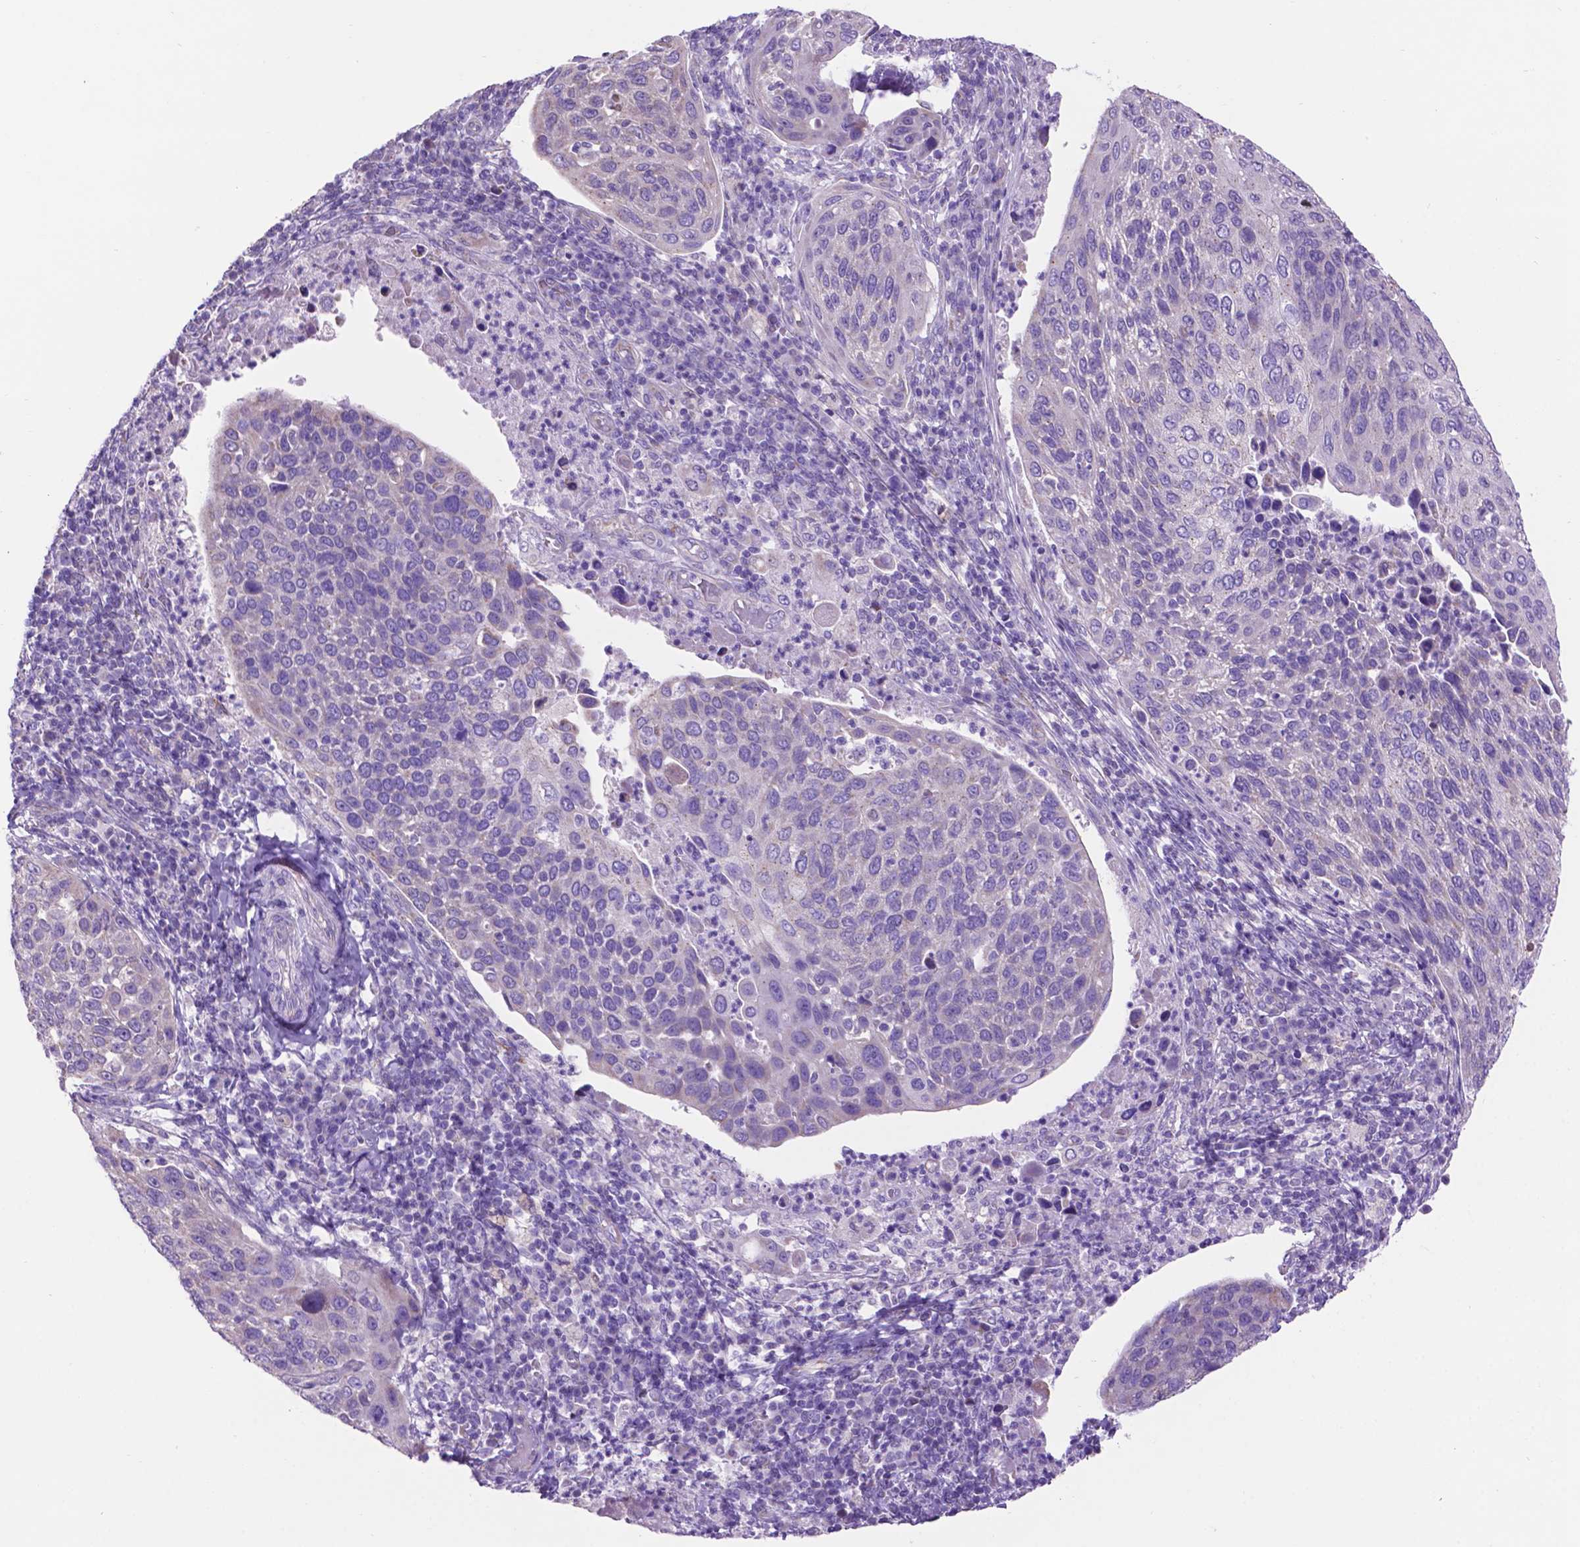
{"staining": {"intensity": "negative", "quantity": "none", "location": "none"}, "tissue": "cervical cancer", "cell_type": "Tumor cells", "image_type": "cancer", "snomed": [{"axis": "morphology", "description": "Squamous cell carcinoma, NOS"}, {"axis": "topography", "description": "Cervix"}], "caption": "Tumor cells are negative for brown protein staining in cervical squamous cell carcinoma. The staining was performed using DAB to visualize the protein expression in brown, while the nuclei were stained in blue with hematoxylin (Magnification: 20x).", "gene": "TMEM121B", "patient": {"sex": "female", "age": 54}}